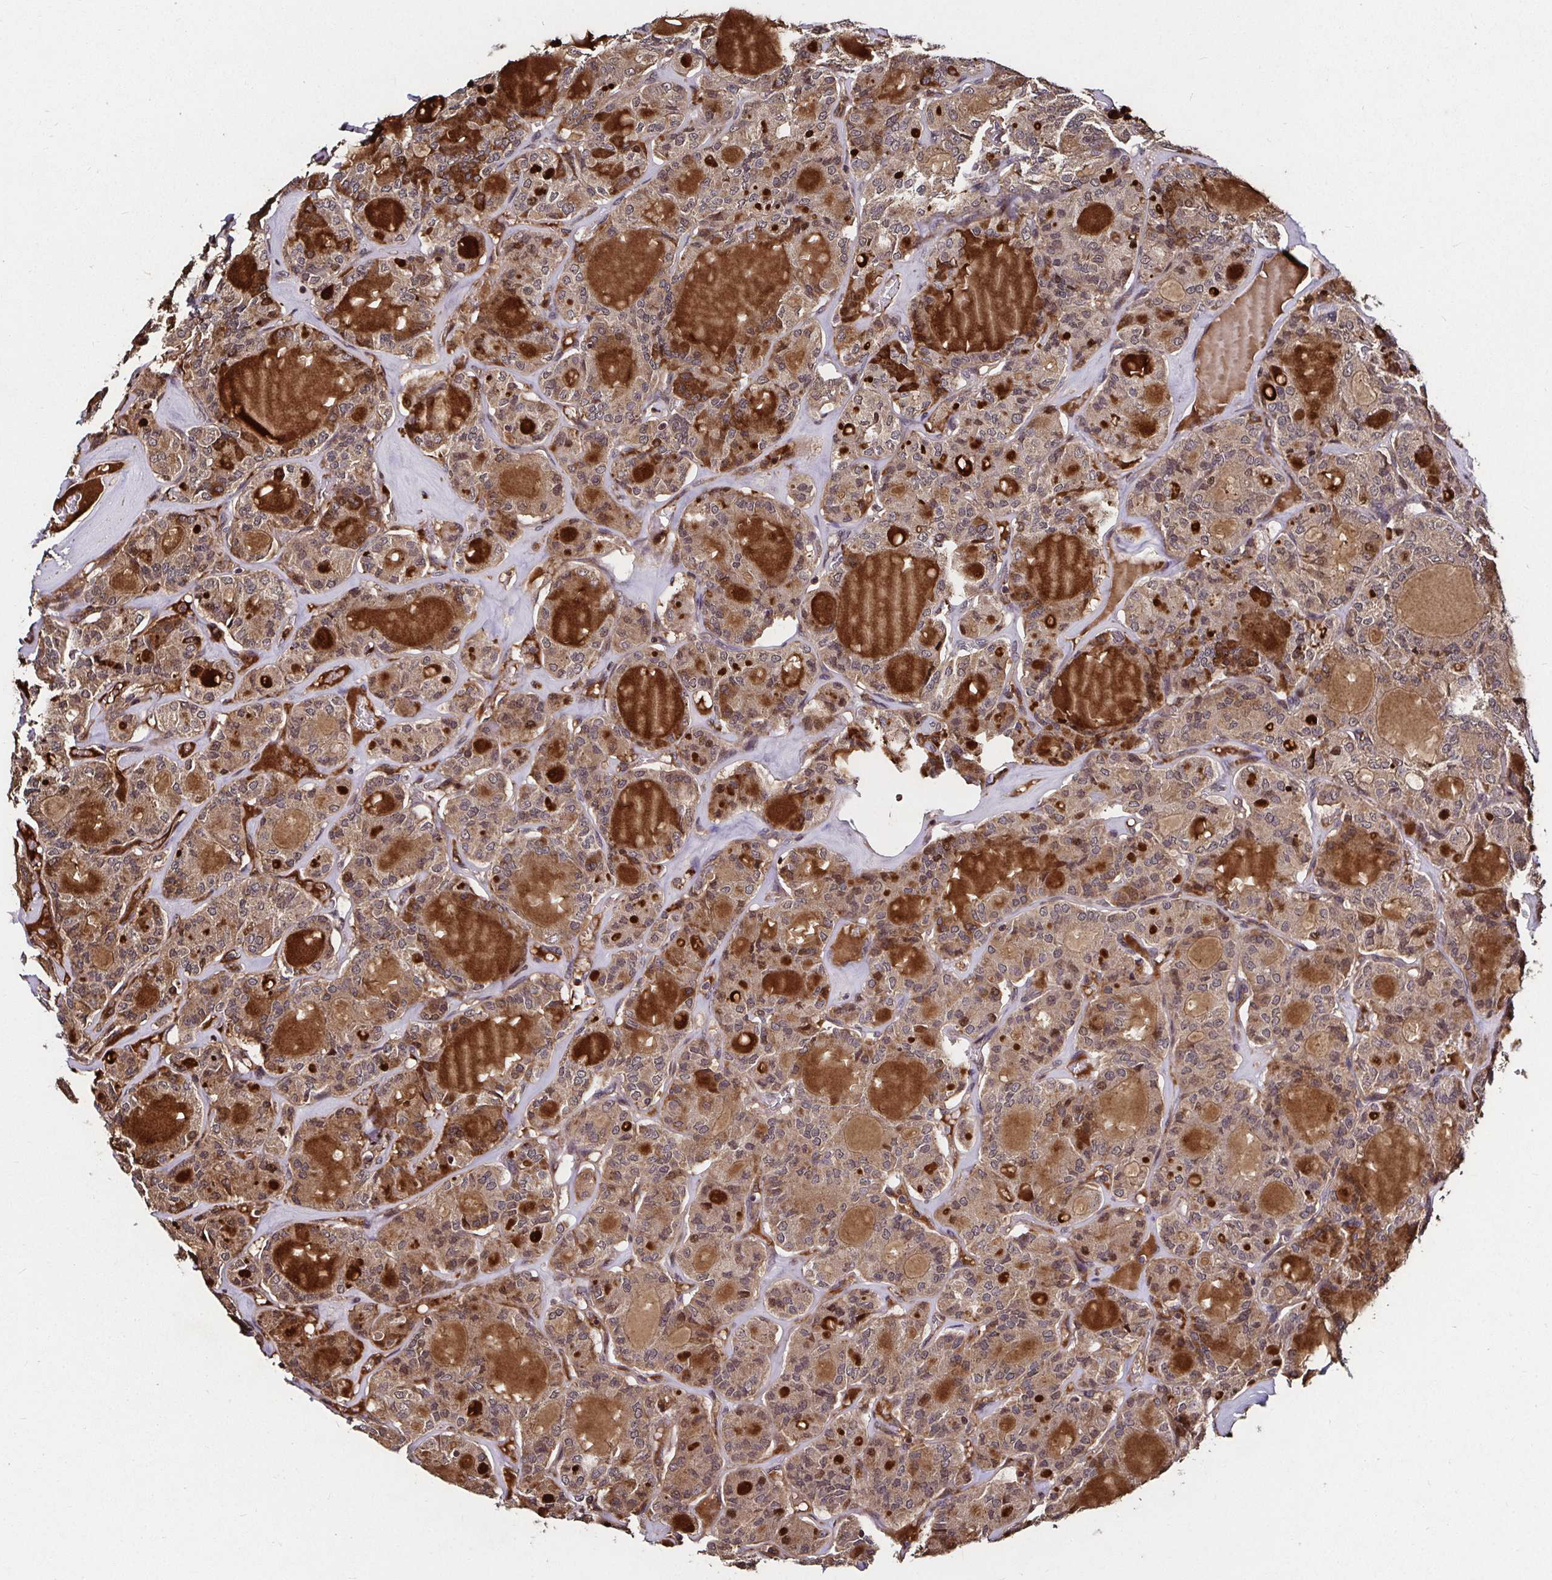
{"staining": {"intensity": "moderate", "quantity": ">75%", "location": "cytoplasmic/membranous"}, "tissue": "thyroid cancer", "cell_type": "Tumor cells", "image_type": "cancer", "snomed": [{"axis": "morphology", "description": "Papillary adenocarcinoma, NOS"}, {"axis": "topography", "description": "Thyroid gland"}], "caption": "A photomicrograph showing moderate cytoplasmic/membranous positivity in about >75% of tumor cells in thyroid cancer, as visualized by brown immunohistochemical staining.", "gene": "SMYD3", "patient": {"sex": "male", "age": 87}}